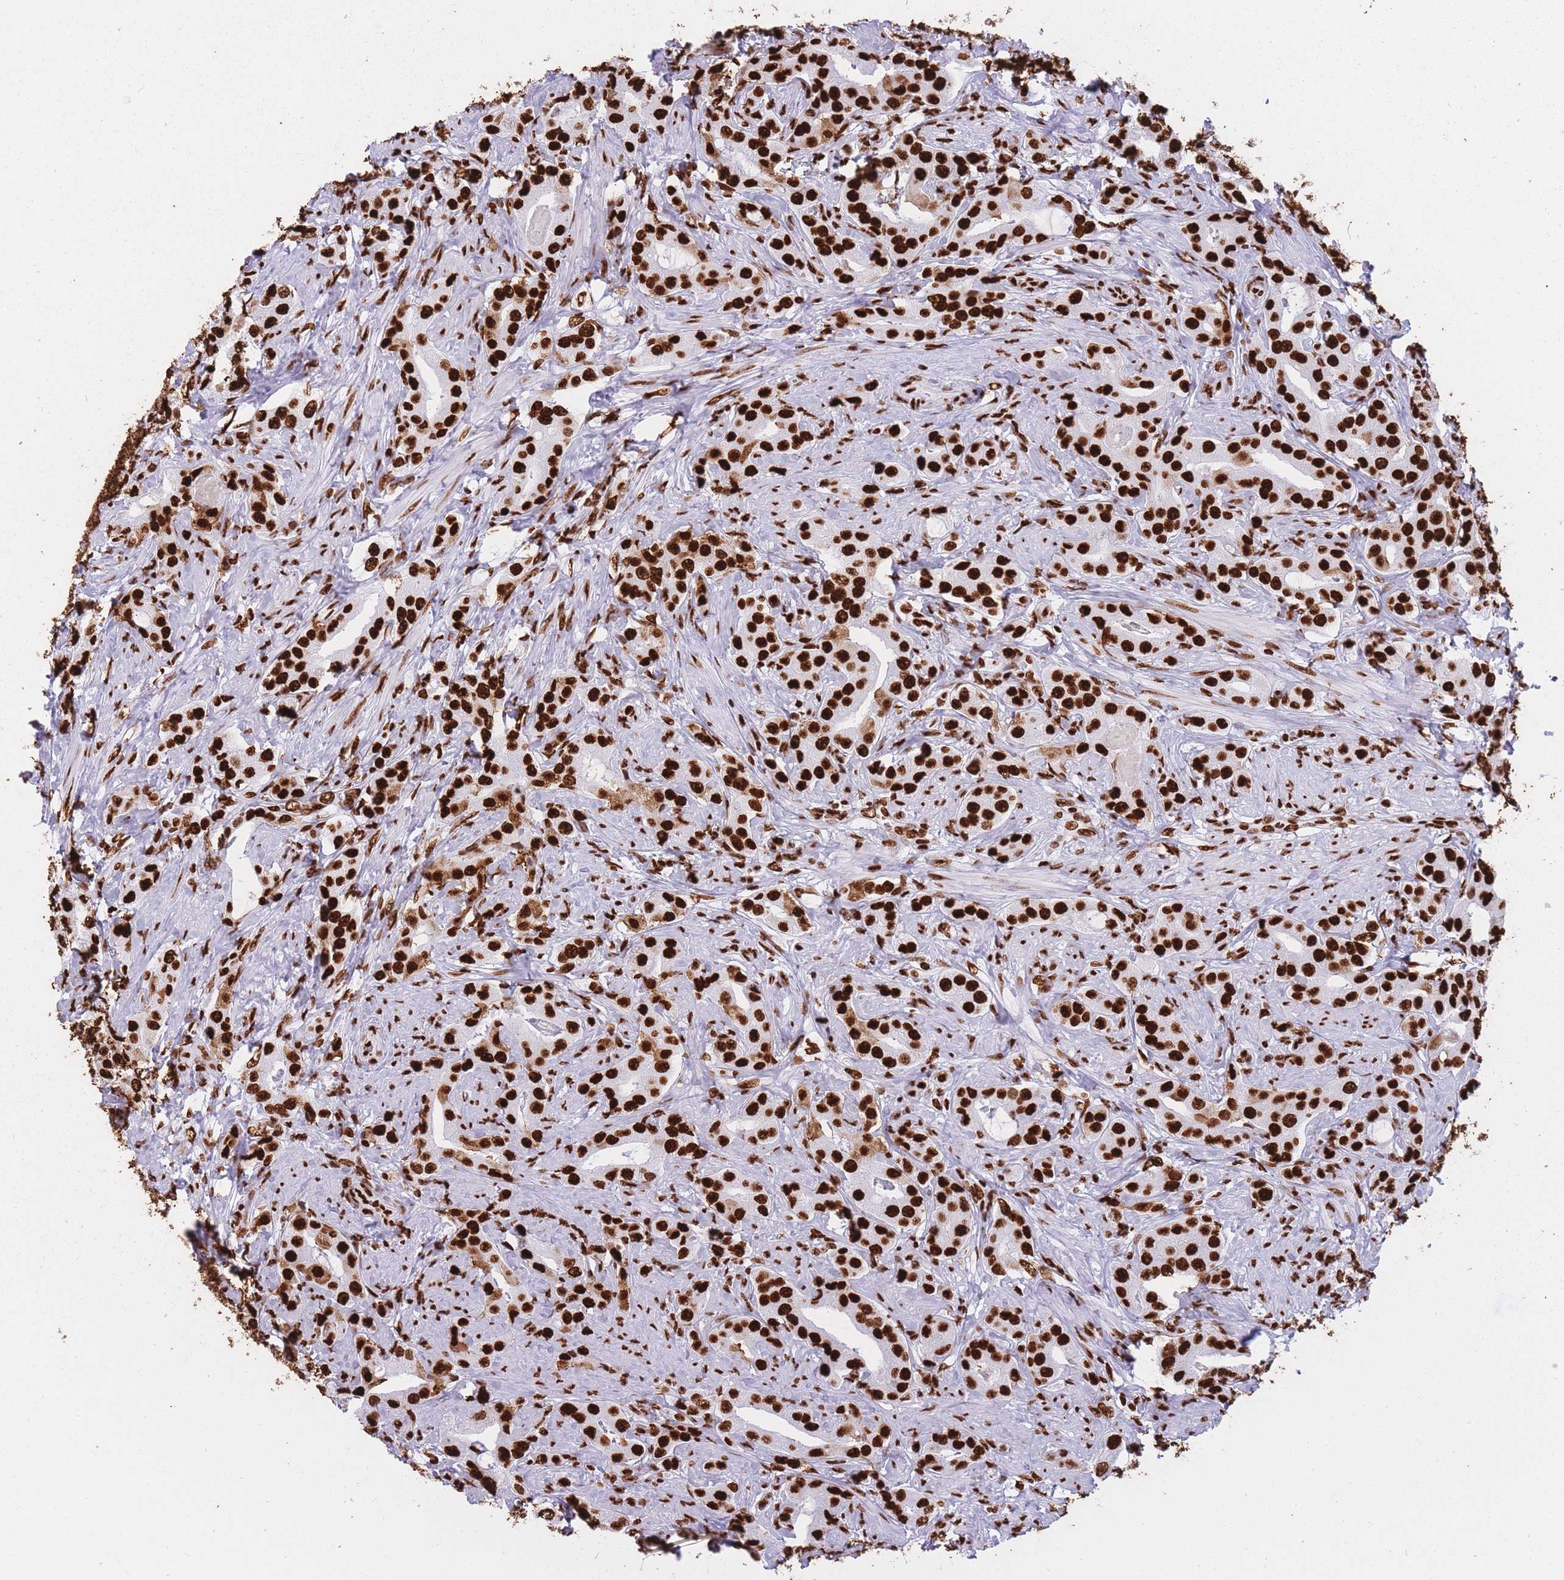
{"staining": {"intensity": "strong", "quantity": ">75%", "location": "nuclear"}, "tissue": "prostate cancer", "cell_type": "Tumor cells", "image_type": "cancer", "snomed": [{"axis": "morphology", "description": "Adenocarcinoma, High grade"}, {"axis": "topography", "description": "Prostate"}], "caption": "The micrograph shows staining of prostate cancer, revealing strong nuclear protein positivity (brown color) within tumor cells. Nuclei are stained in blue.", "gene": "HNRNPUL1", "patient": {"sex": "male", "age": 63}}